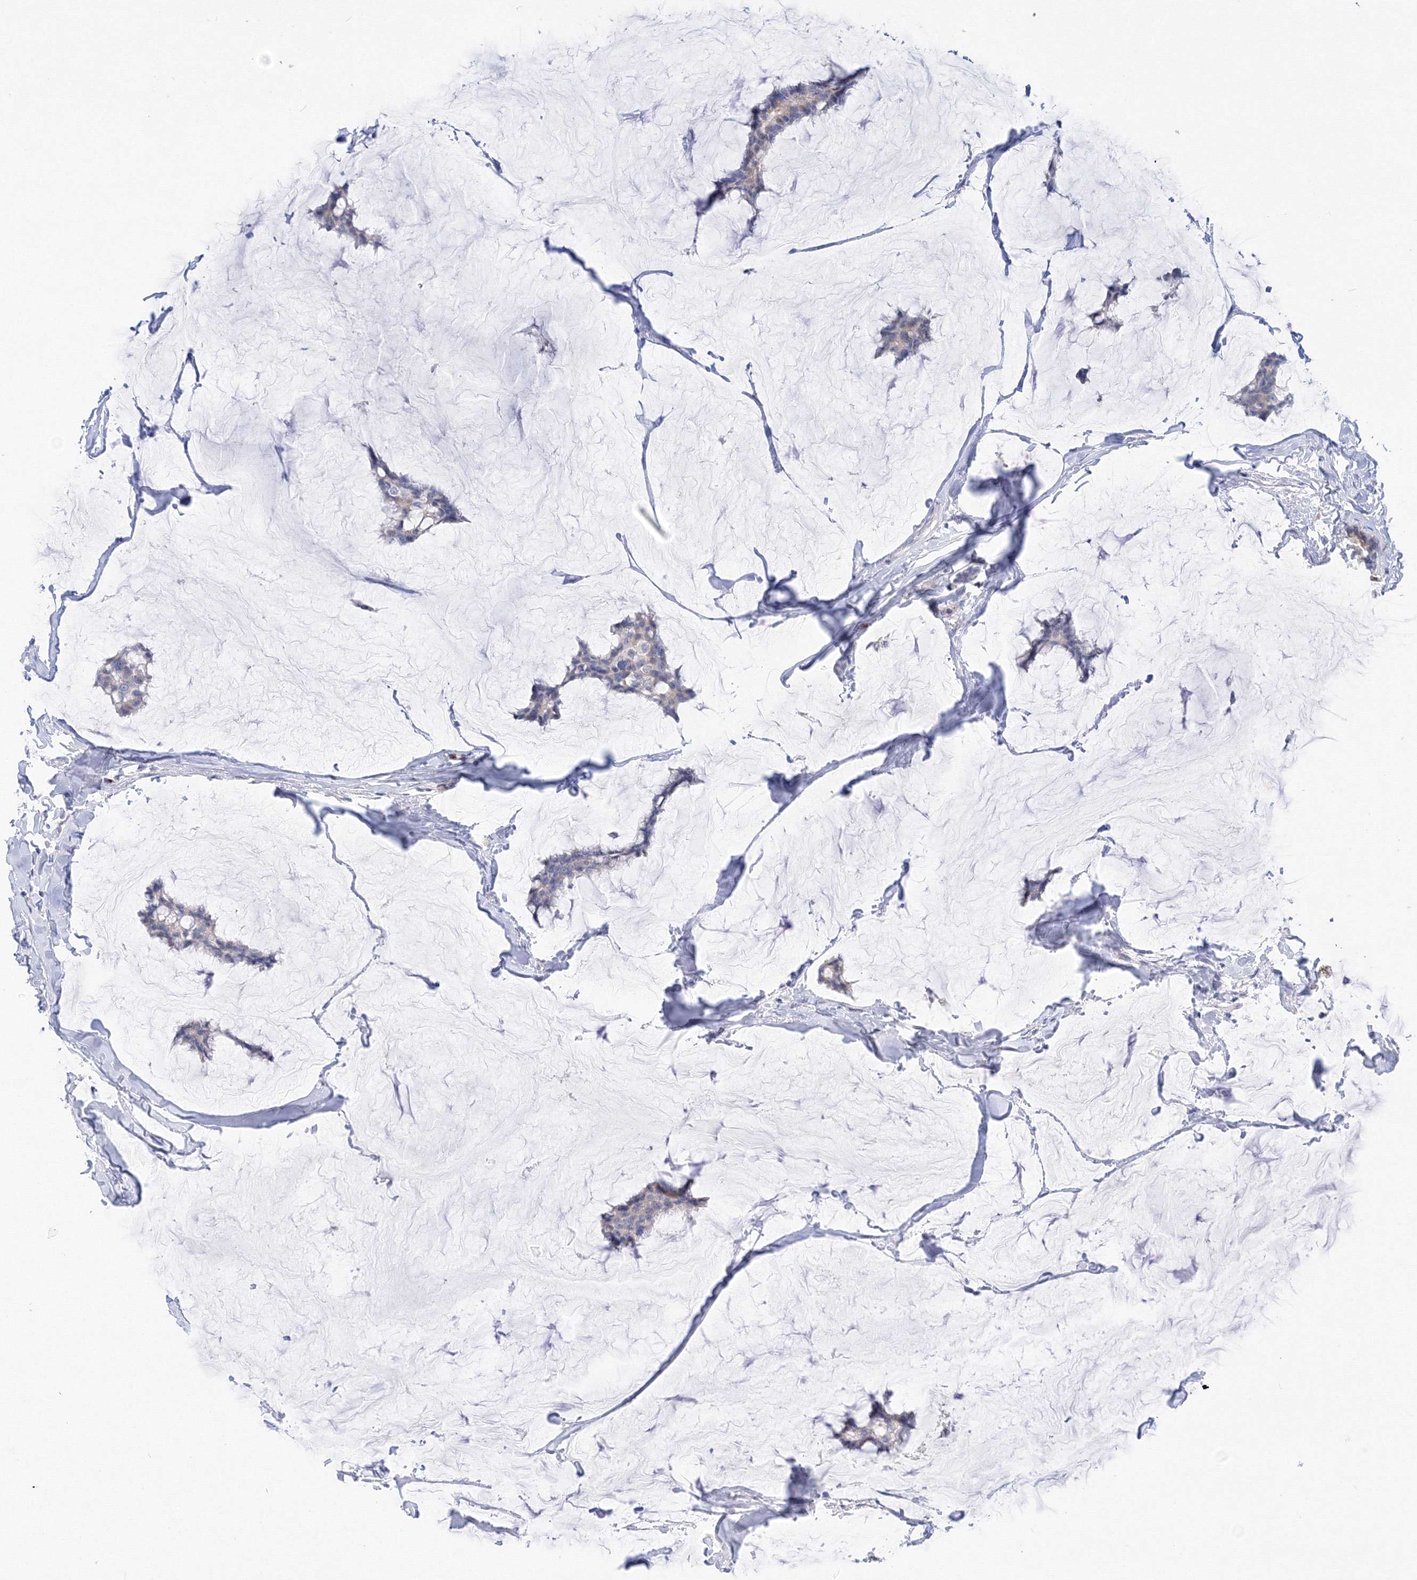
{"staining": {"intensity": "negative", "quantity": "none", "location": "none"}, "tissue": "breast cancer", "cell_type": "Tumor cells", "image_type": "cancer", "snomed": [{"axis": "morphology", "description": "Duct carcinoma"}, {"axis": "topography", "description": "Breast"}], "caption": "Image shows no protein expression in tumor cells of infiltrating ductal carcinoma (breast) tissue.", "gene": "TAMM41", "patient": {"sex": "female", "age": 93}}